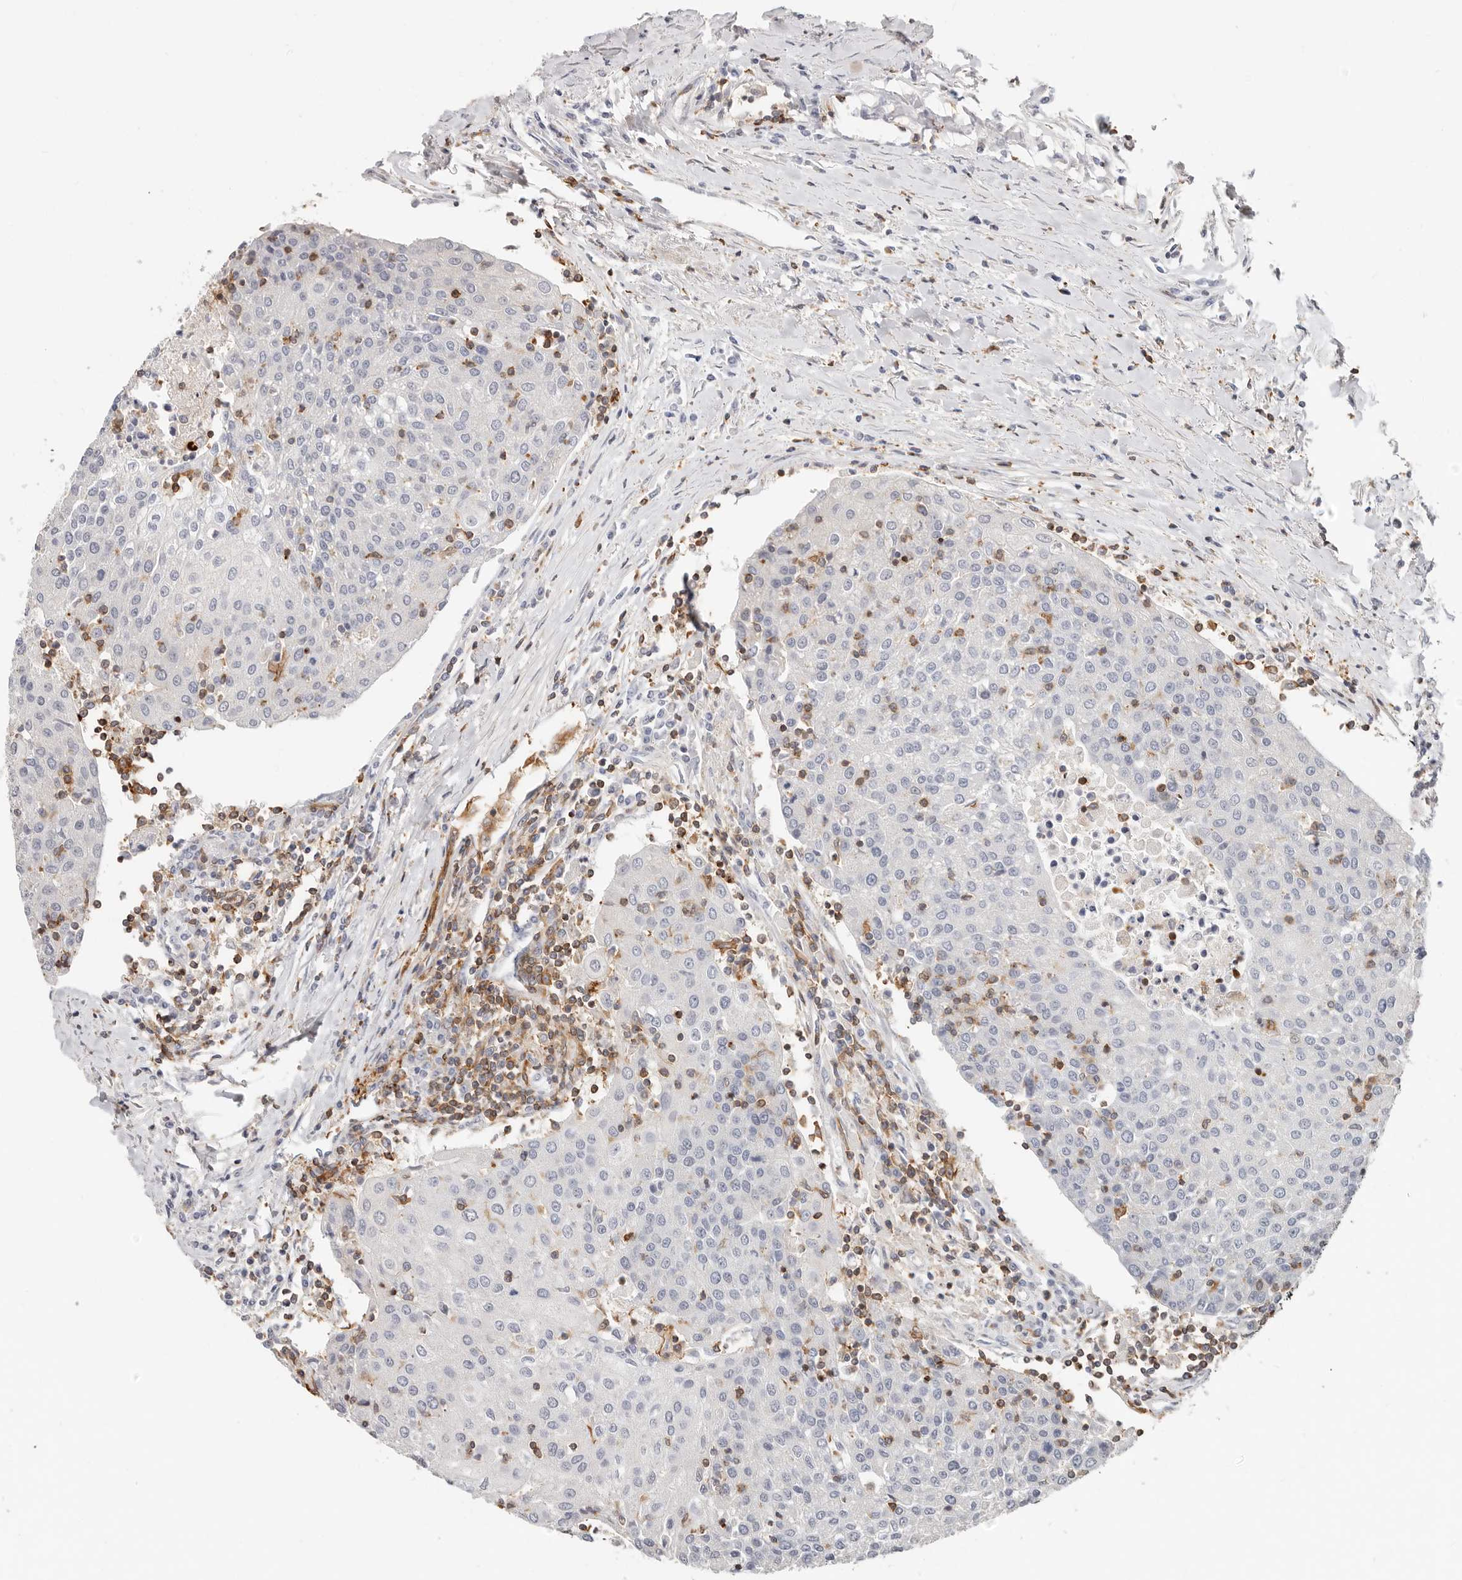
{"staining": {"intensity": "negative", "quantity": "none", "location": "none"}, "tissue": "urothelial cancer", "cell_type": "Tumor cells", "image_type": "cancer", "snomed": [{"axis": "morphology", "description": "Urothelial carcinoma, High grade"}, {"axis": "topography", "description": "Urinary bladder"}], "caption": "Immunohistochemistry of urothelial cancer displays no positivity in tumor cells.", "gene": "TMEM63B", "patient": {"sex": "female", "age": 85}}